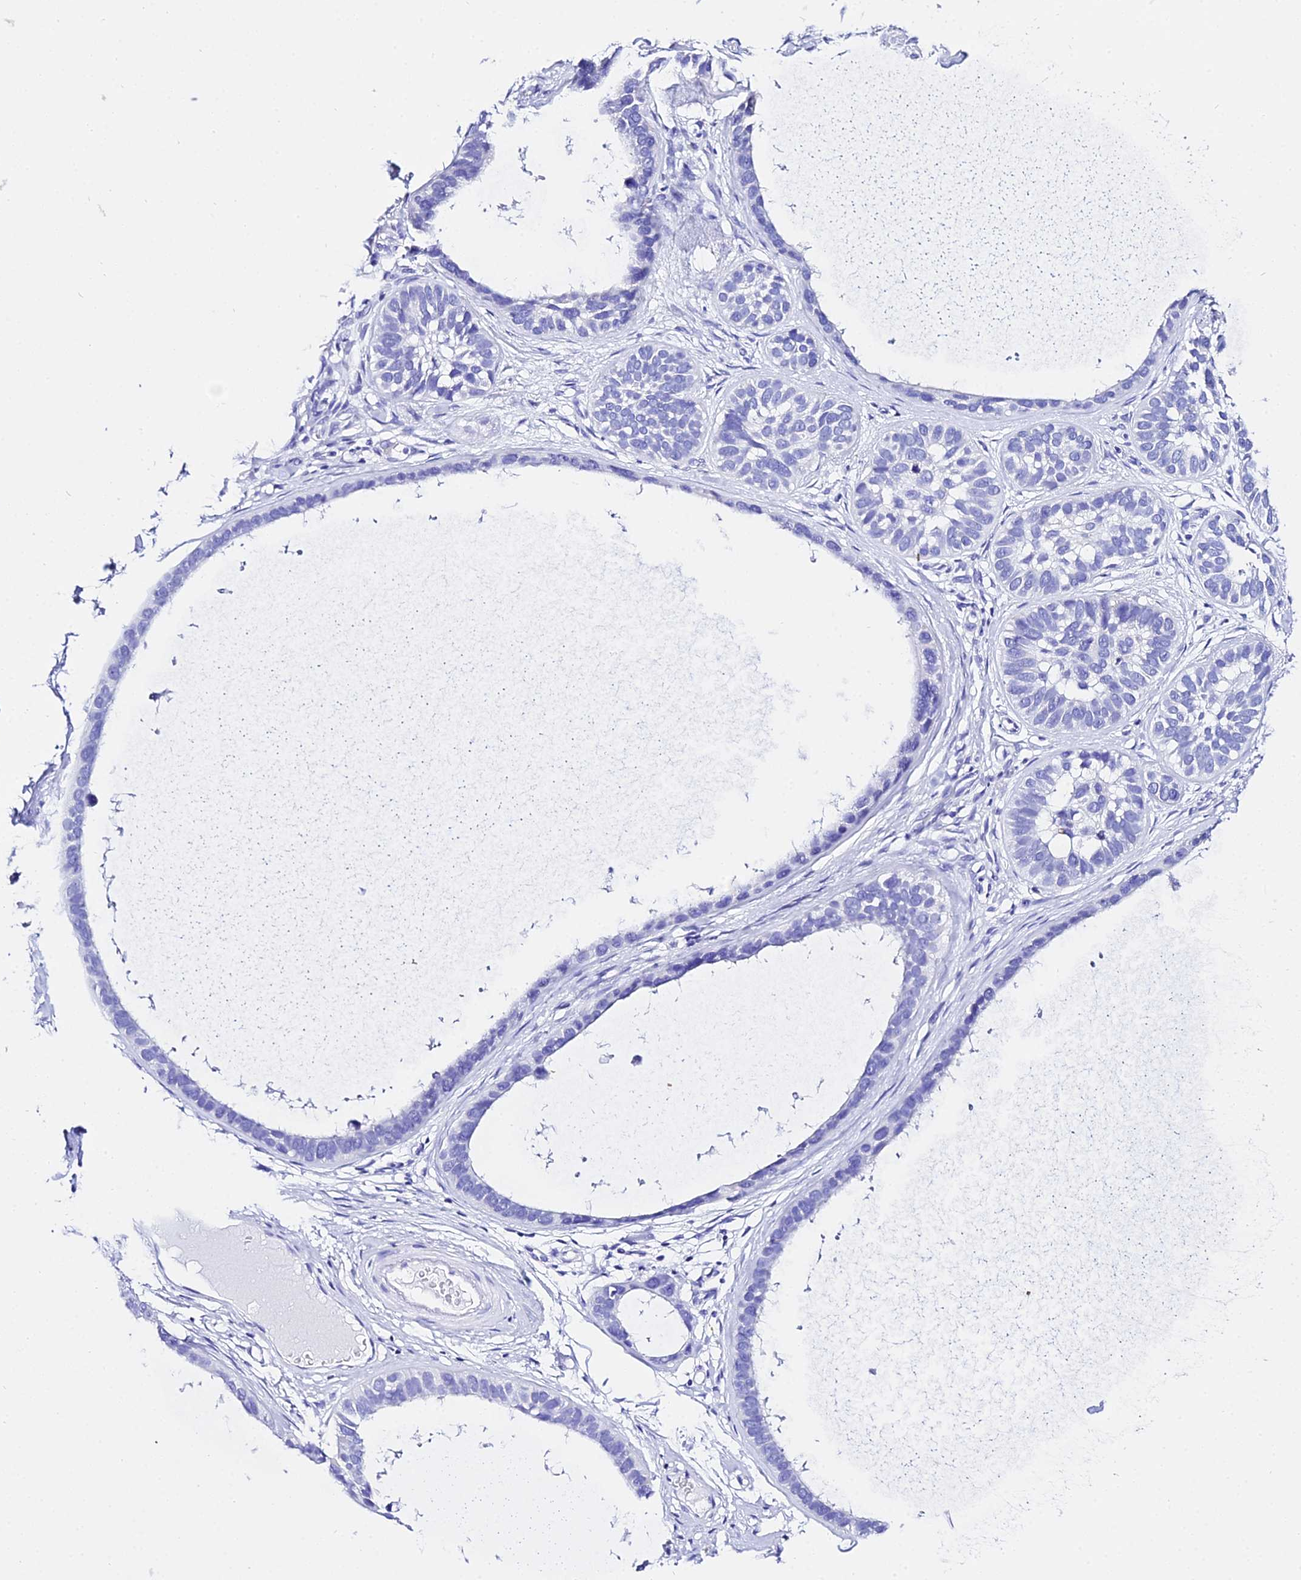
{"staining": {"intensity": "negative", "quantity": "none", "location": "none"}, "tissue": "skin cancer", "cell_type": "Tumor cells", "image_type": "cancer", "snomed": [{"axis": "morphology", "description": "Basal cell carcinoma"}, {"axis": "topography", "description": "Skin"}], "caption": "Tumor cells show no significant protein expression in skin cancer.", "gene": "TRMT44", "patient": {"sex": "male", "age": 62}}